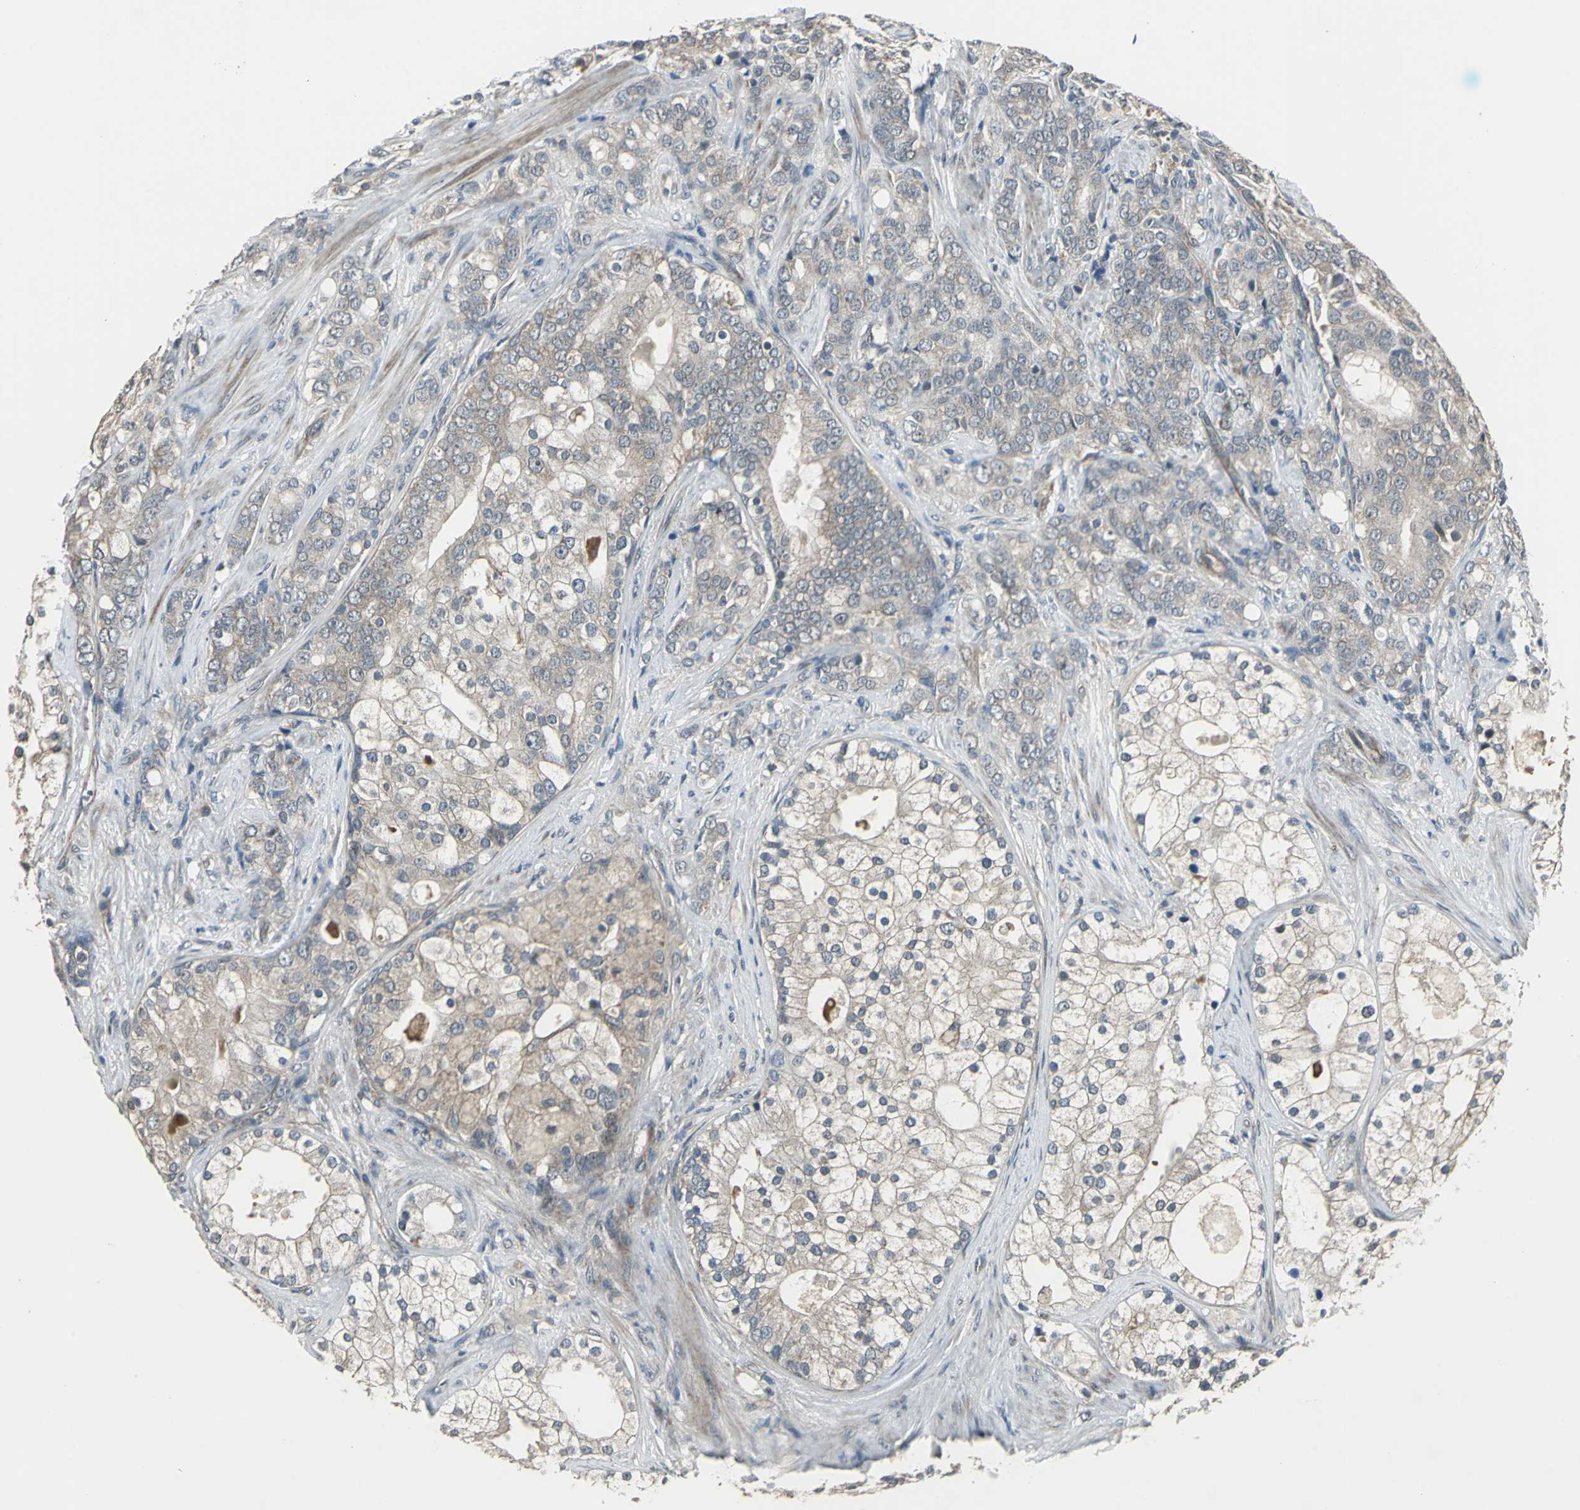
{"staining": {"intensity": "weak", "quantity": "25%-75%", "location": "cytoplasmic/membranous"}, "tissue": "prostate cancer", "cell_type": "Tumor cells", "image_type": "cancer", "snomed": [{"axis": "morphology", "description": "Adenocarcinoma, Low grade"}, {"axis": "topography", "description": "Prostate"}], "caption": "Prostate cancer (adenocarcinoma (low-grade)) stained with a protein marker exhibits weak staining in tumor cells.", "gene": "PFDN1", "patient": {"sex": "male", "age": 58}}